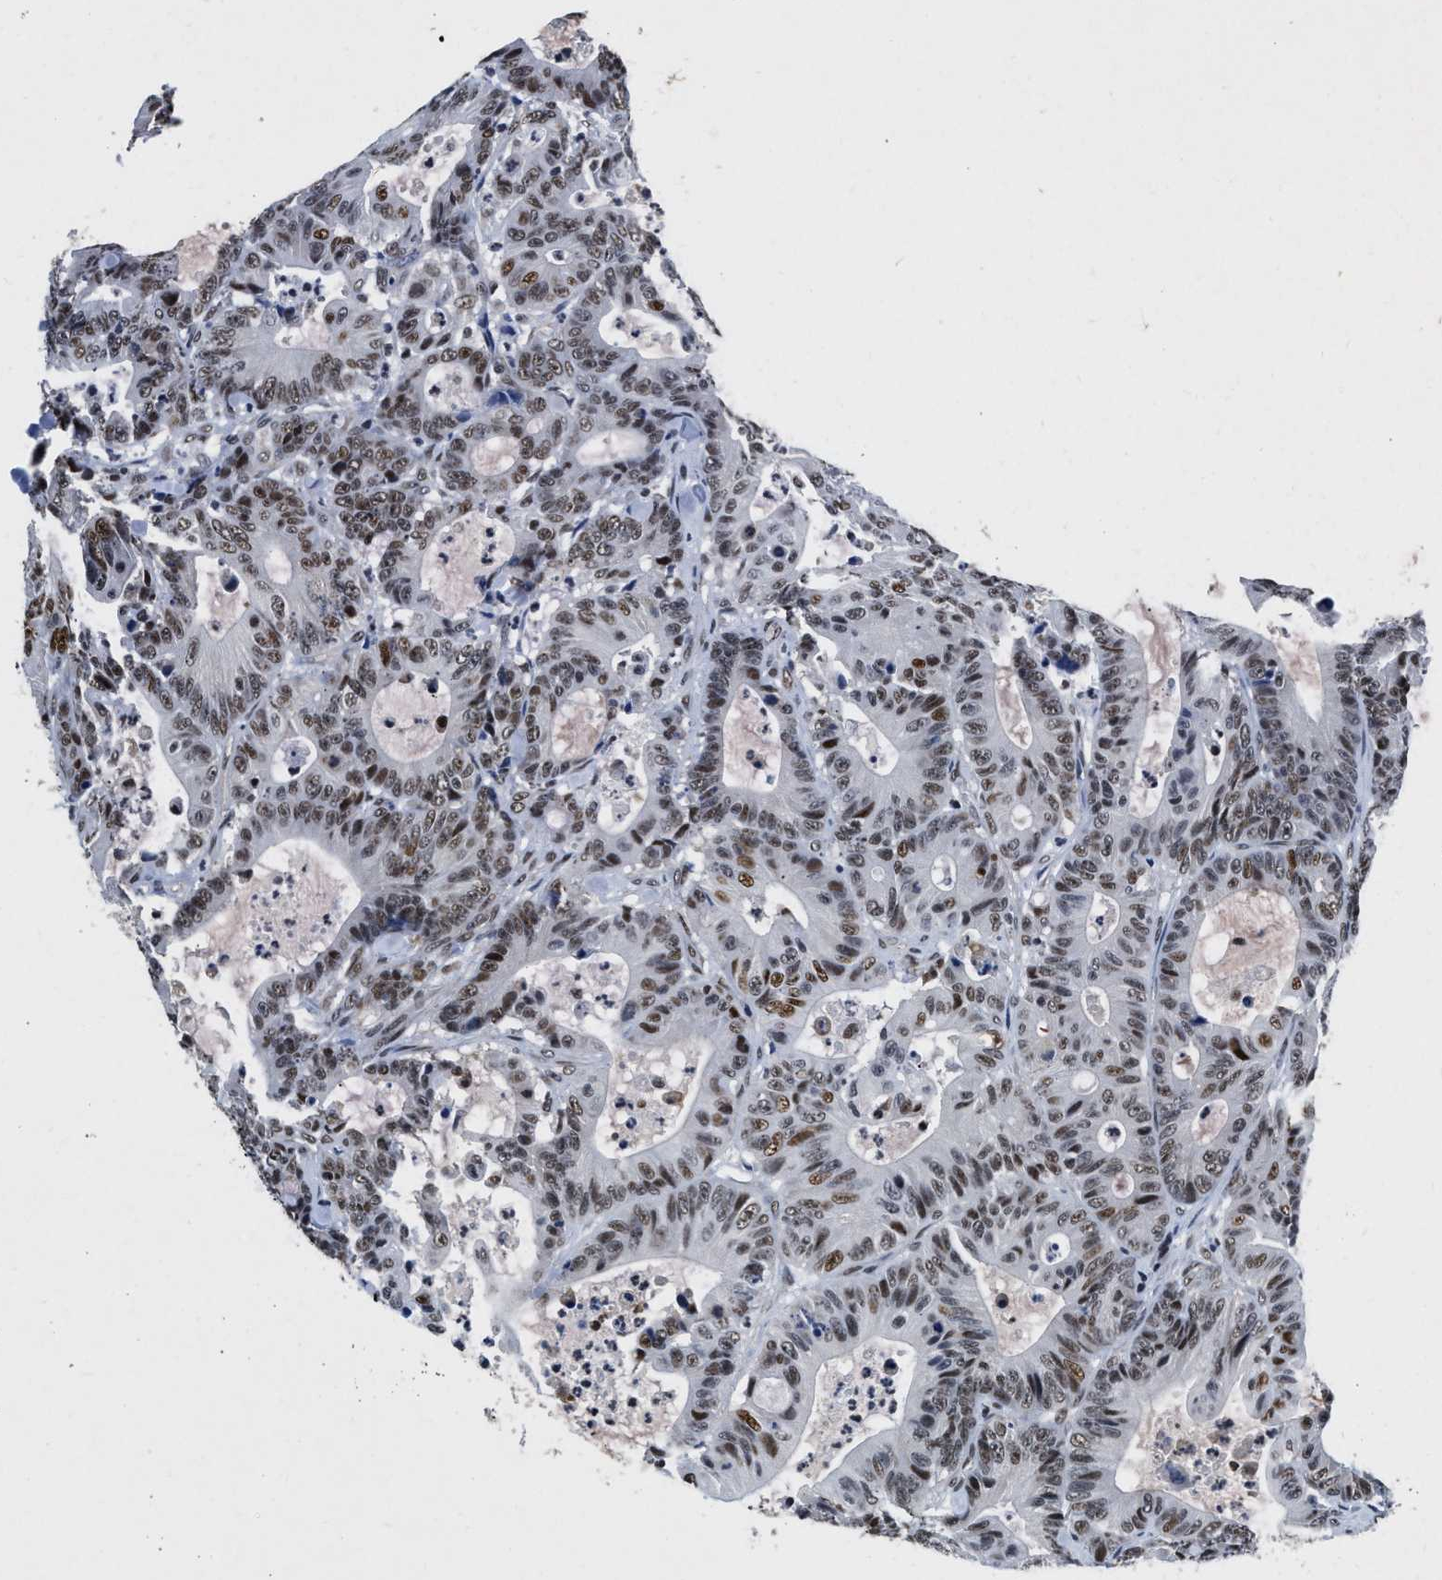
{"staining": {"intensity": "moderate", "quantity": ">75%", "location": "nuclear"}, "tissue": "colorectal cancer", "cell_type": "Tumor cells", "image_type": "cancer", "snomed": [{"axis": "morphology", "description": "Adenocarcinoma, NOS"}, {"axis": "topography", "description": "Colon"}], "caption": "IHC (DAB (3,3'-diaminobenzidine)) staining of human colorectal adenocarcinoma displays moderate nuclear protein positivity in about >75% of tumor cells. (DAB IHC, brown staining for protein, blue staining for nuclei).", "gene": "CCNE1", "patient": {"sex": "female", "age": 84}}